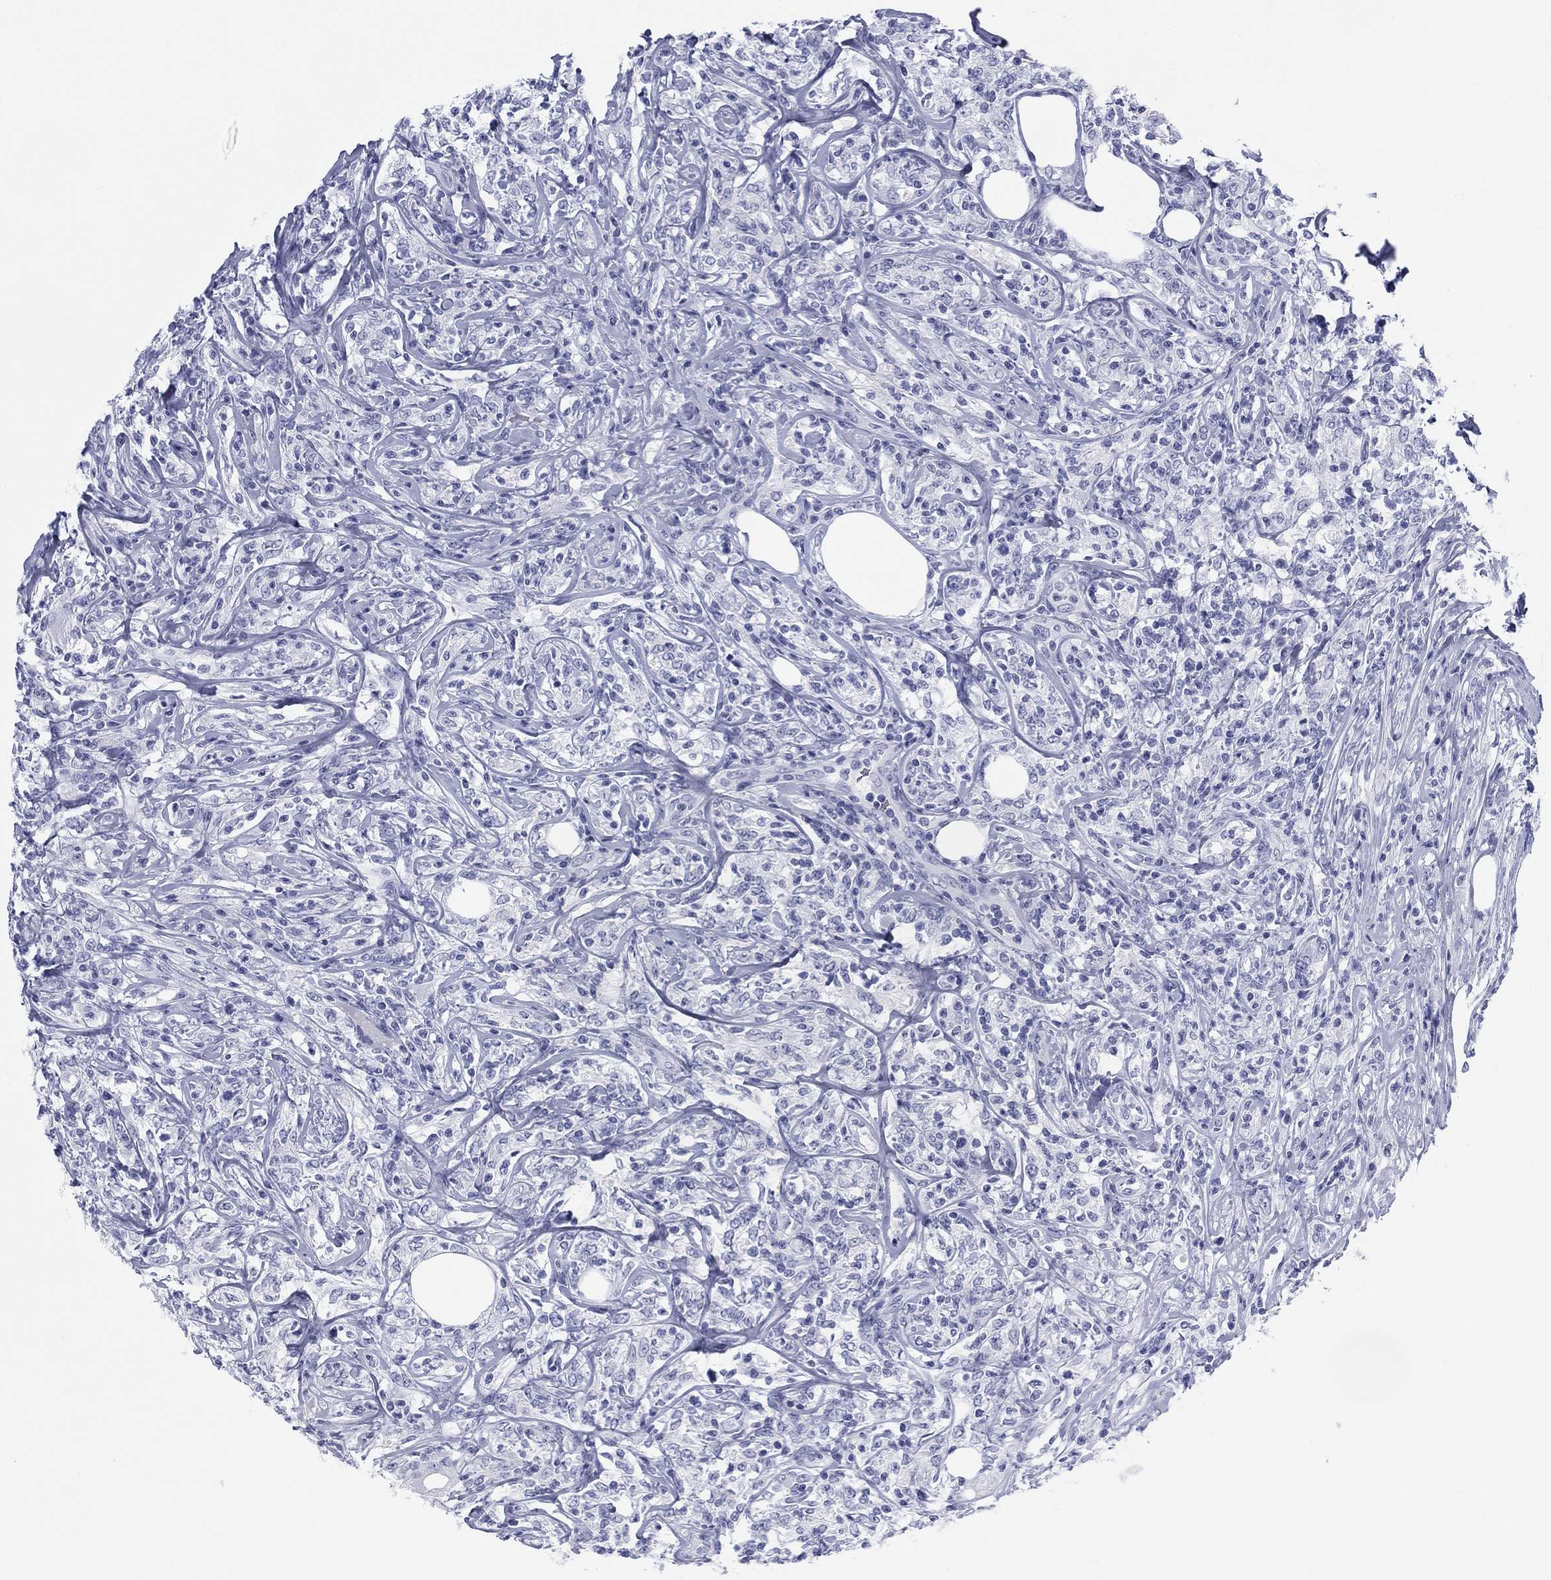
{"staining": {"intensity": "negative", "quantity": "none", "location": "none"}, "tissue": "lymphoma", "cell_type": "Tumor cells", "image_type": "cancer", "snomed": [{"axis": "morphology", "description": "Malignant lymphoma, non-Hodgkin's type, High grade"}, {"axis": "topography", "description": "Lymph node"}], "caption": "Immunohistochemistry photomicrograph of human malignant lymphoma, non-Hodgkin's type (high-grade) stained for a protein (brown), which shows no staining in tumor cells.", "gene": "CALB1", "patient": {"sex": "female", "age": 84}}